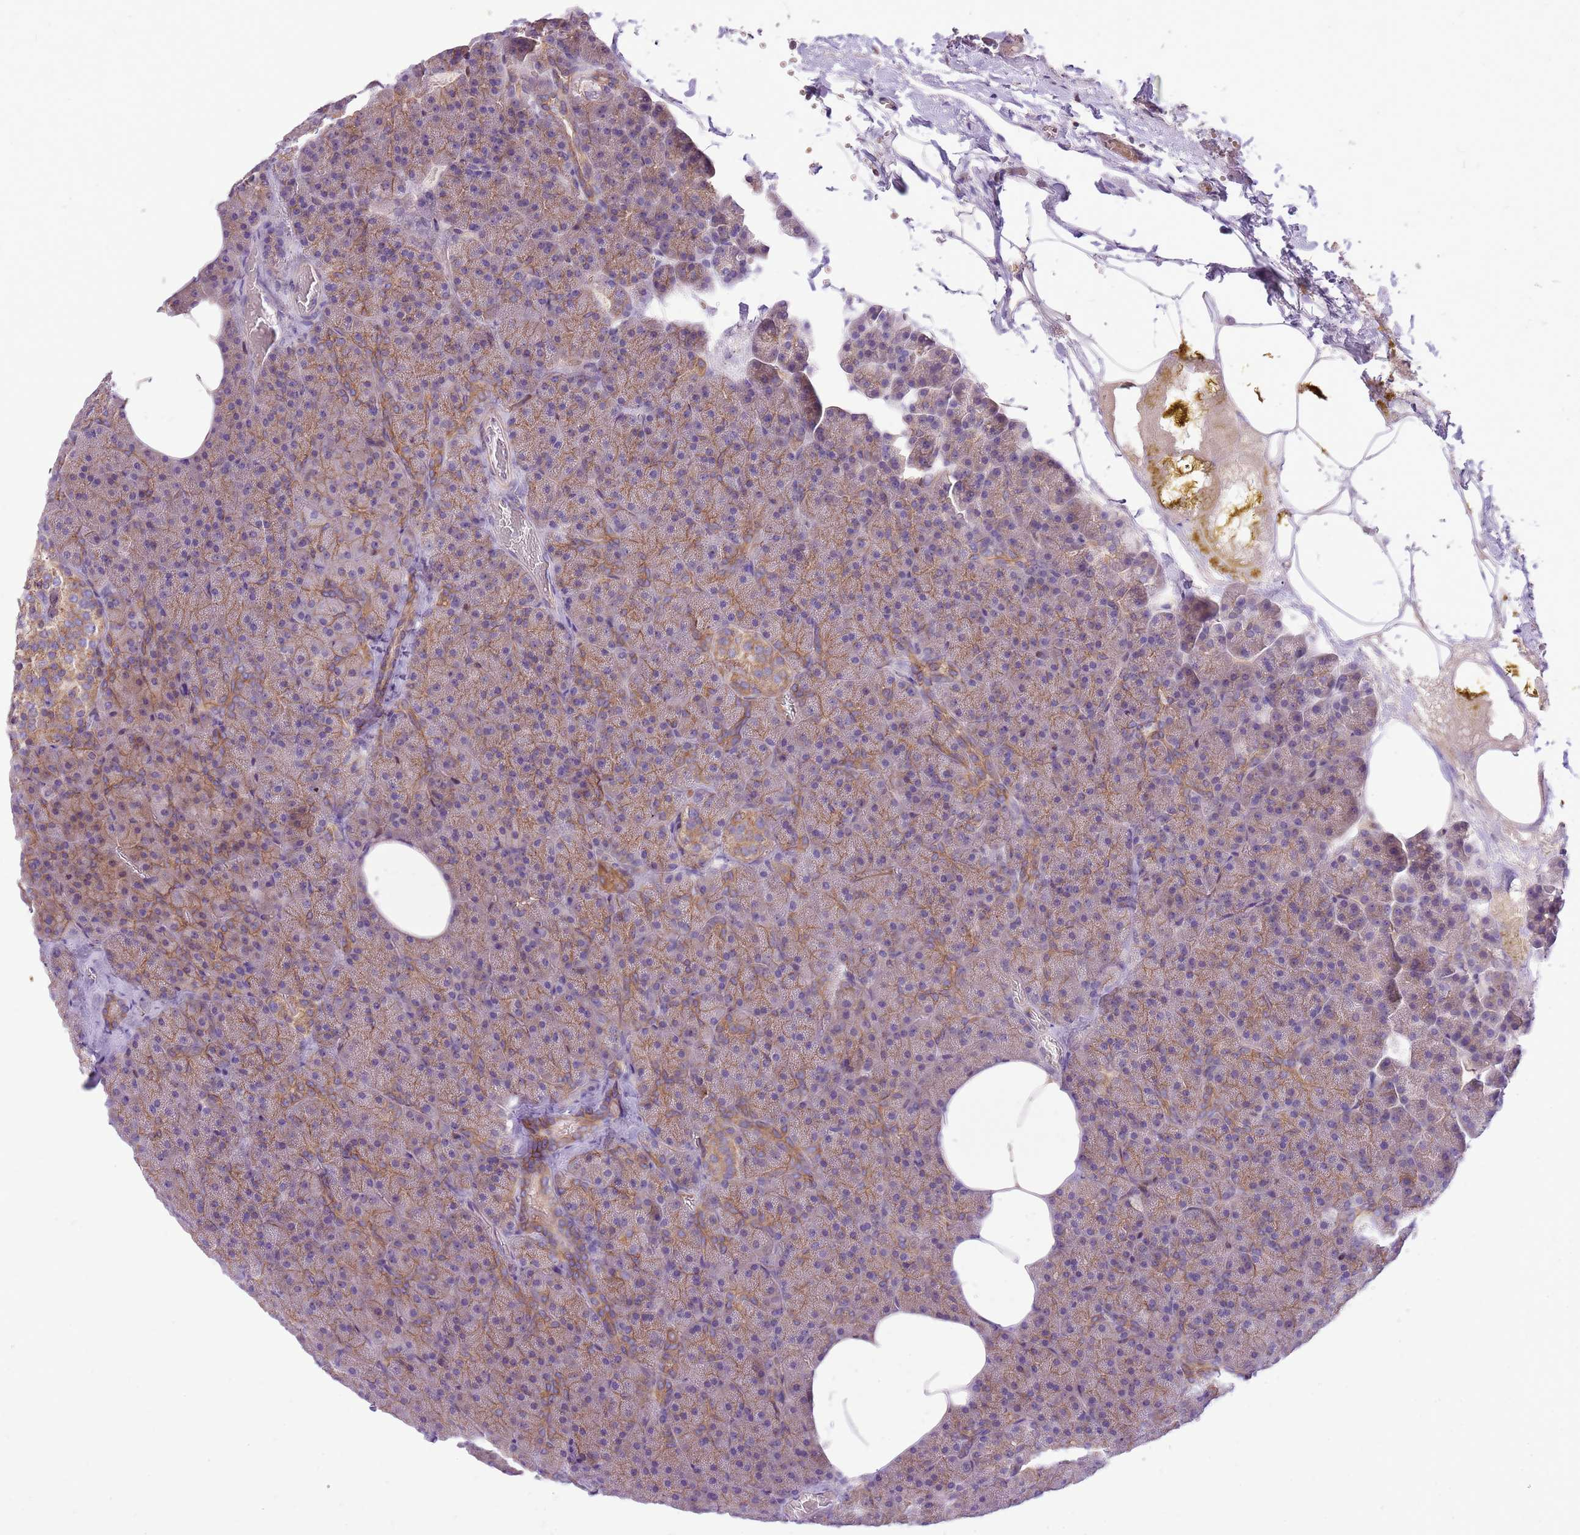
{"staining": {"intensity": "moderate", "quantity": ">75%", "location": "cytoplasmic/membranous"}, "tissue": "pancreas", "cell_type": "Exocrine glandular cells", "image_type": "normal", "snomed": [{"axis": "morphology", "description": "Normal tissue, NOS"}, {"axis": "morphology", "description": "Carcinoid, malignant, NOS"}, {"axis": "topography", "description": "Pancreas"}], "caption": "Brown immunohistochemical staining in benign human pancreas demonstrates moderate cytoplasmic/membranous expression in about >75% of exocrine glandular cells. (DAB IHC, brown staining for protein, blue staining for nuclei).", "gene": "WDR90", "patient": {"sex": "female", "age": 35}}